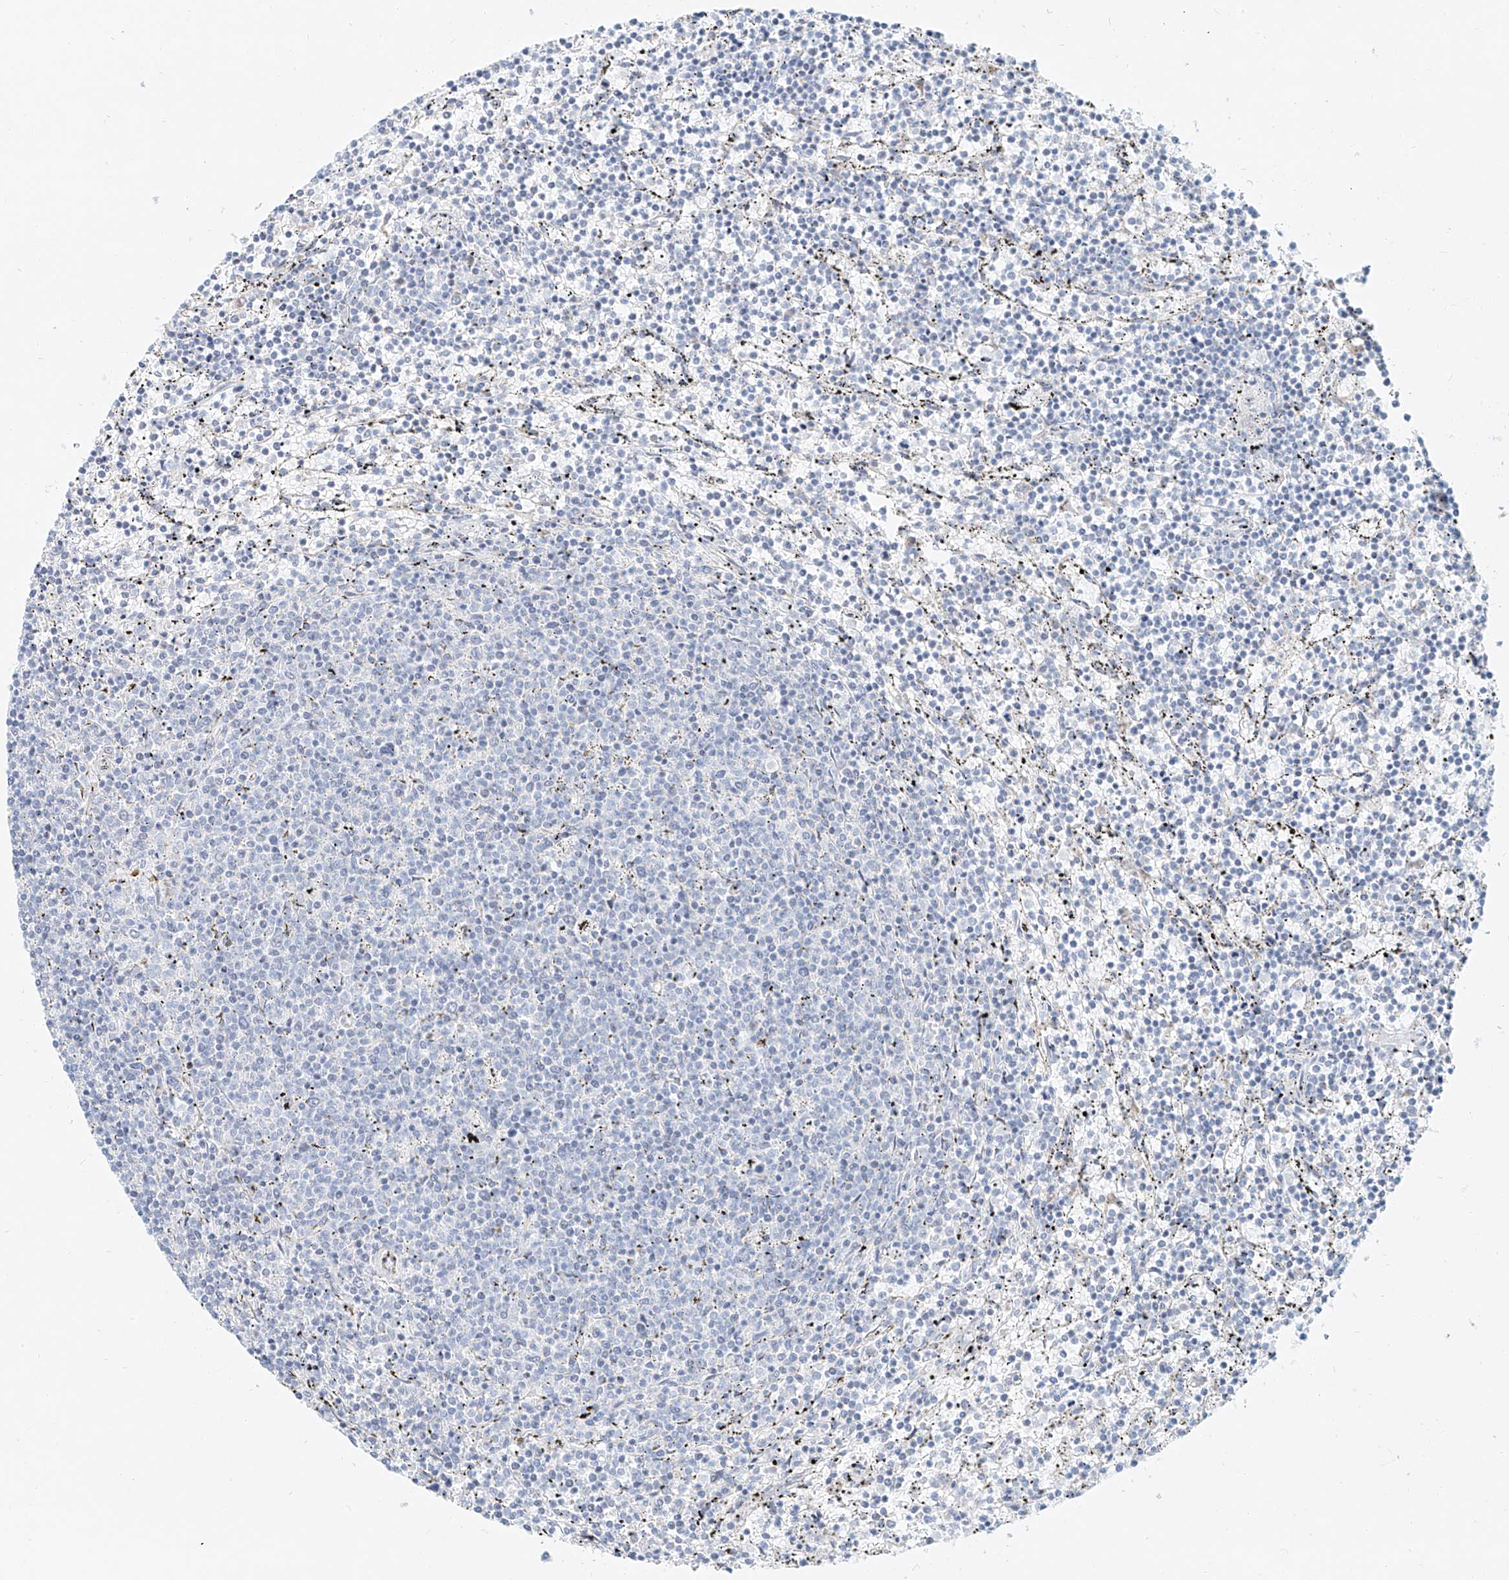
{"staining": {"intensity": "negative", "quantity": "none", "location": "none"}, "tissue": "lymphoma", "cell_type": "Tumor cells", "image_type": "cancer", "snomed": [{"axis": "morphology", "description": "Malignant lymphoma, non-Hodgkin's type, Low grade"}, {"axis": "topography", "description": "Spleen"}], "caption": "An image of lymphoma stained for a protein exhibits no brown staining in tumor cells.", "gene": "AJM1", "patient": {"sex": "female", "age": 50}}